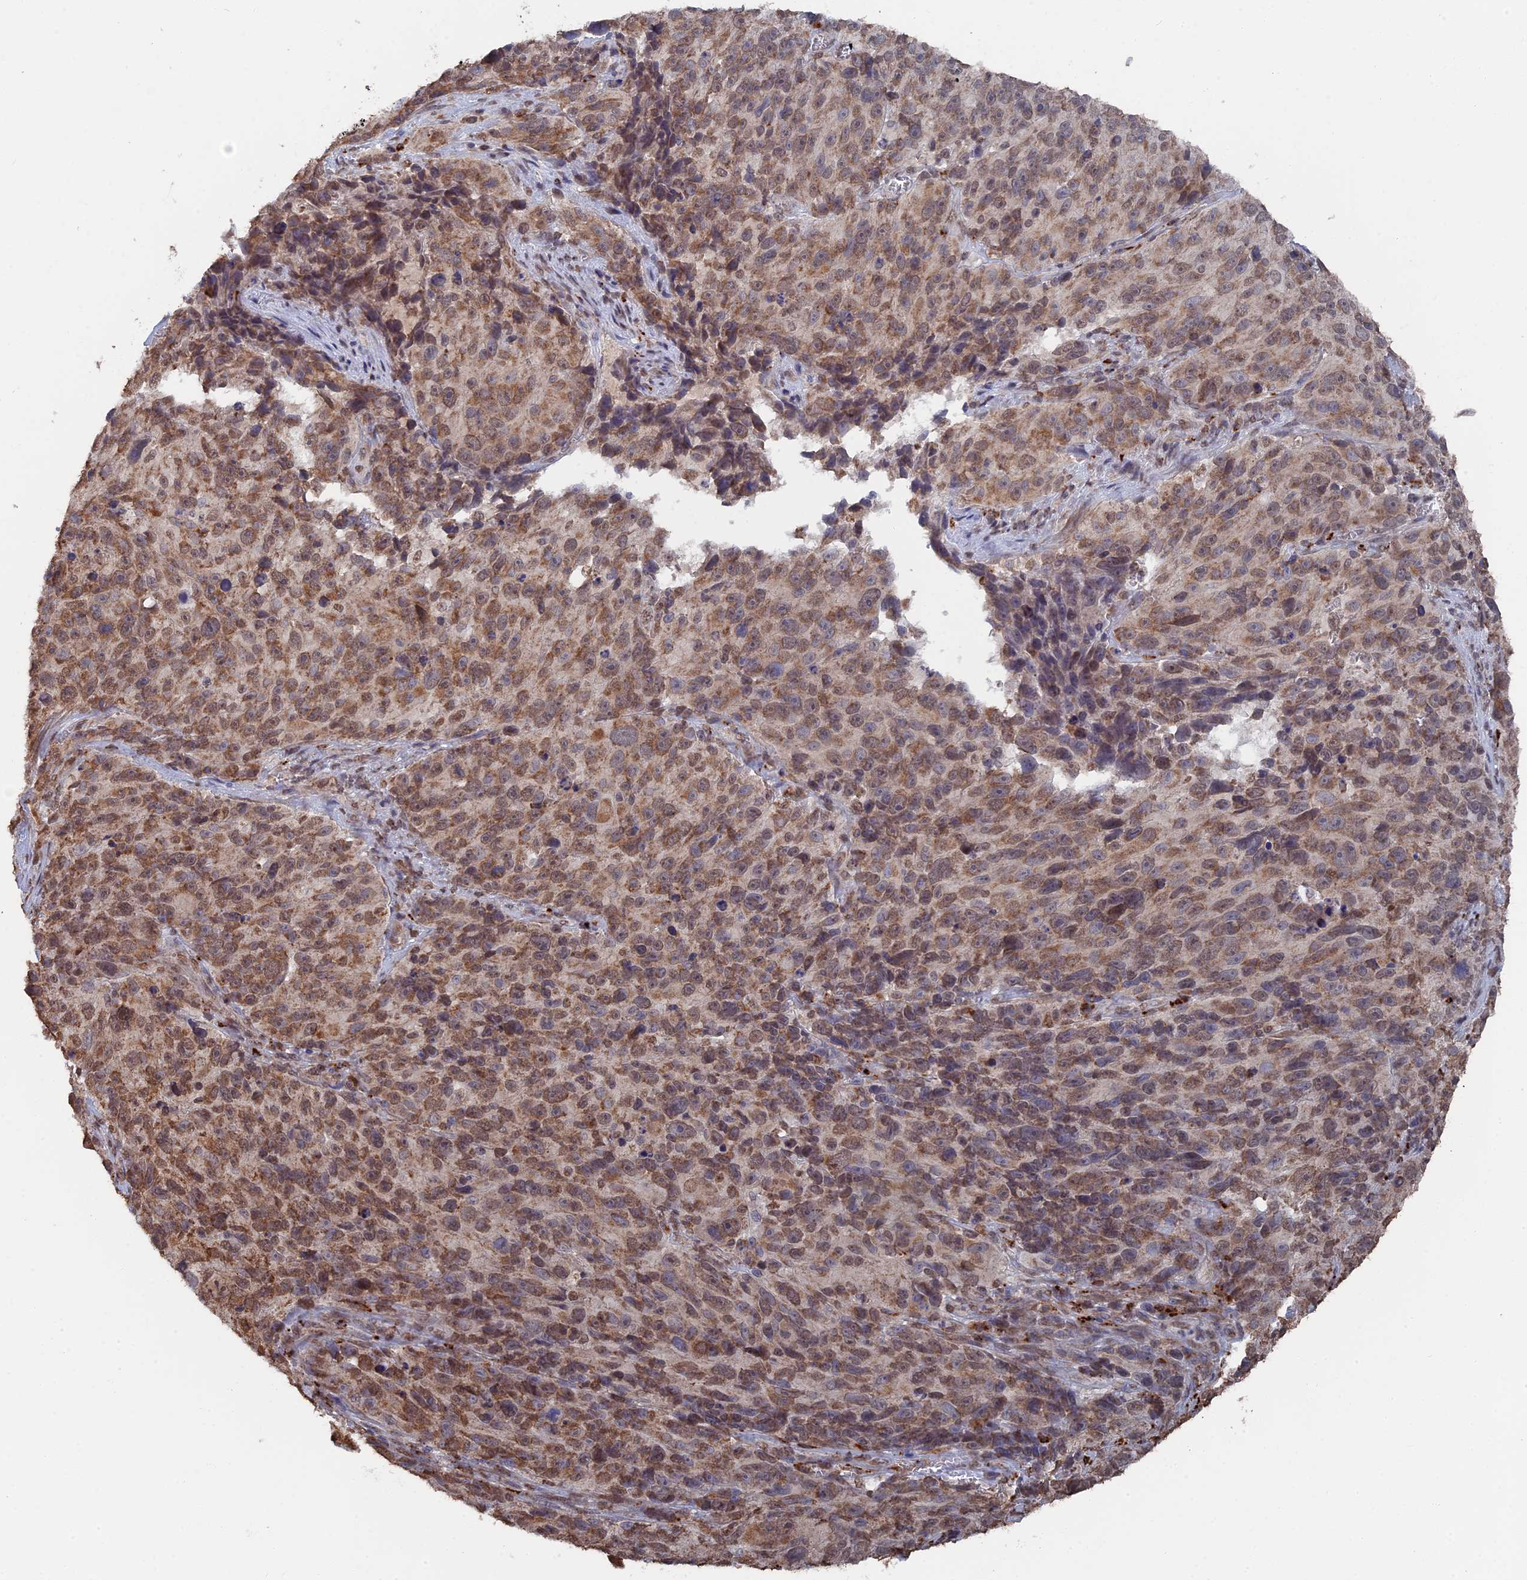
{"staining": {"intensity": "moderate", "quantity": ">75%", "location": "cytoplasmic/membranous"}, "tissue": "melanoma", "cell_type": "Tumor cells", "image_type": "cancer", "snomed": [{"axis": "morphology", "description": "Malignant melanoma, NOS"}, {"axis": "topography", "description": "Skin"}], "caption": "This is a micrograph of immunohistochemistry staining of melanoma, which shows moderate staining in the cytoplasmic/membranous of tumor cells.", "gene": "SMG9", "patient": {"sex": "male", "age": 84}}